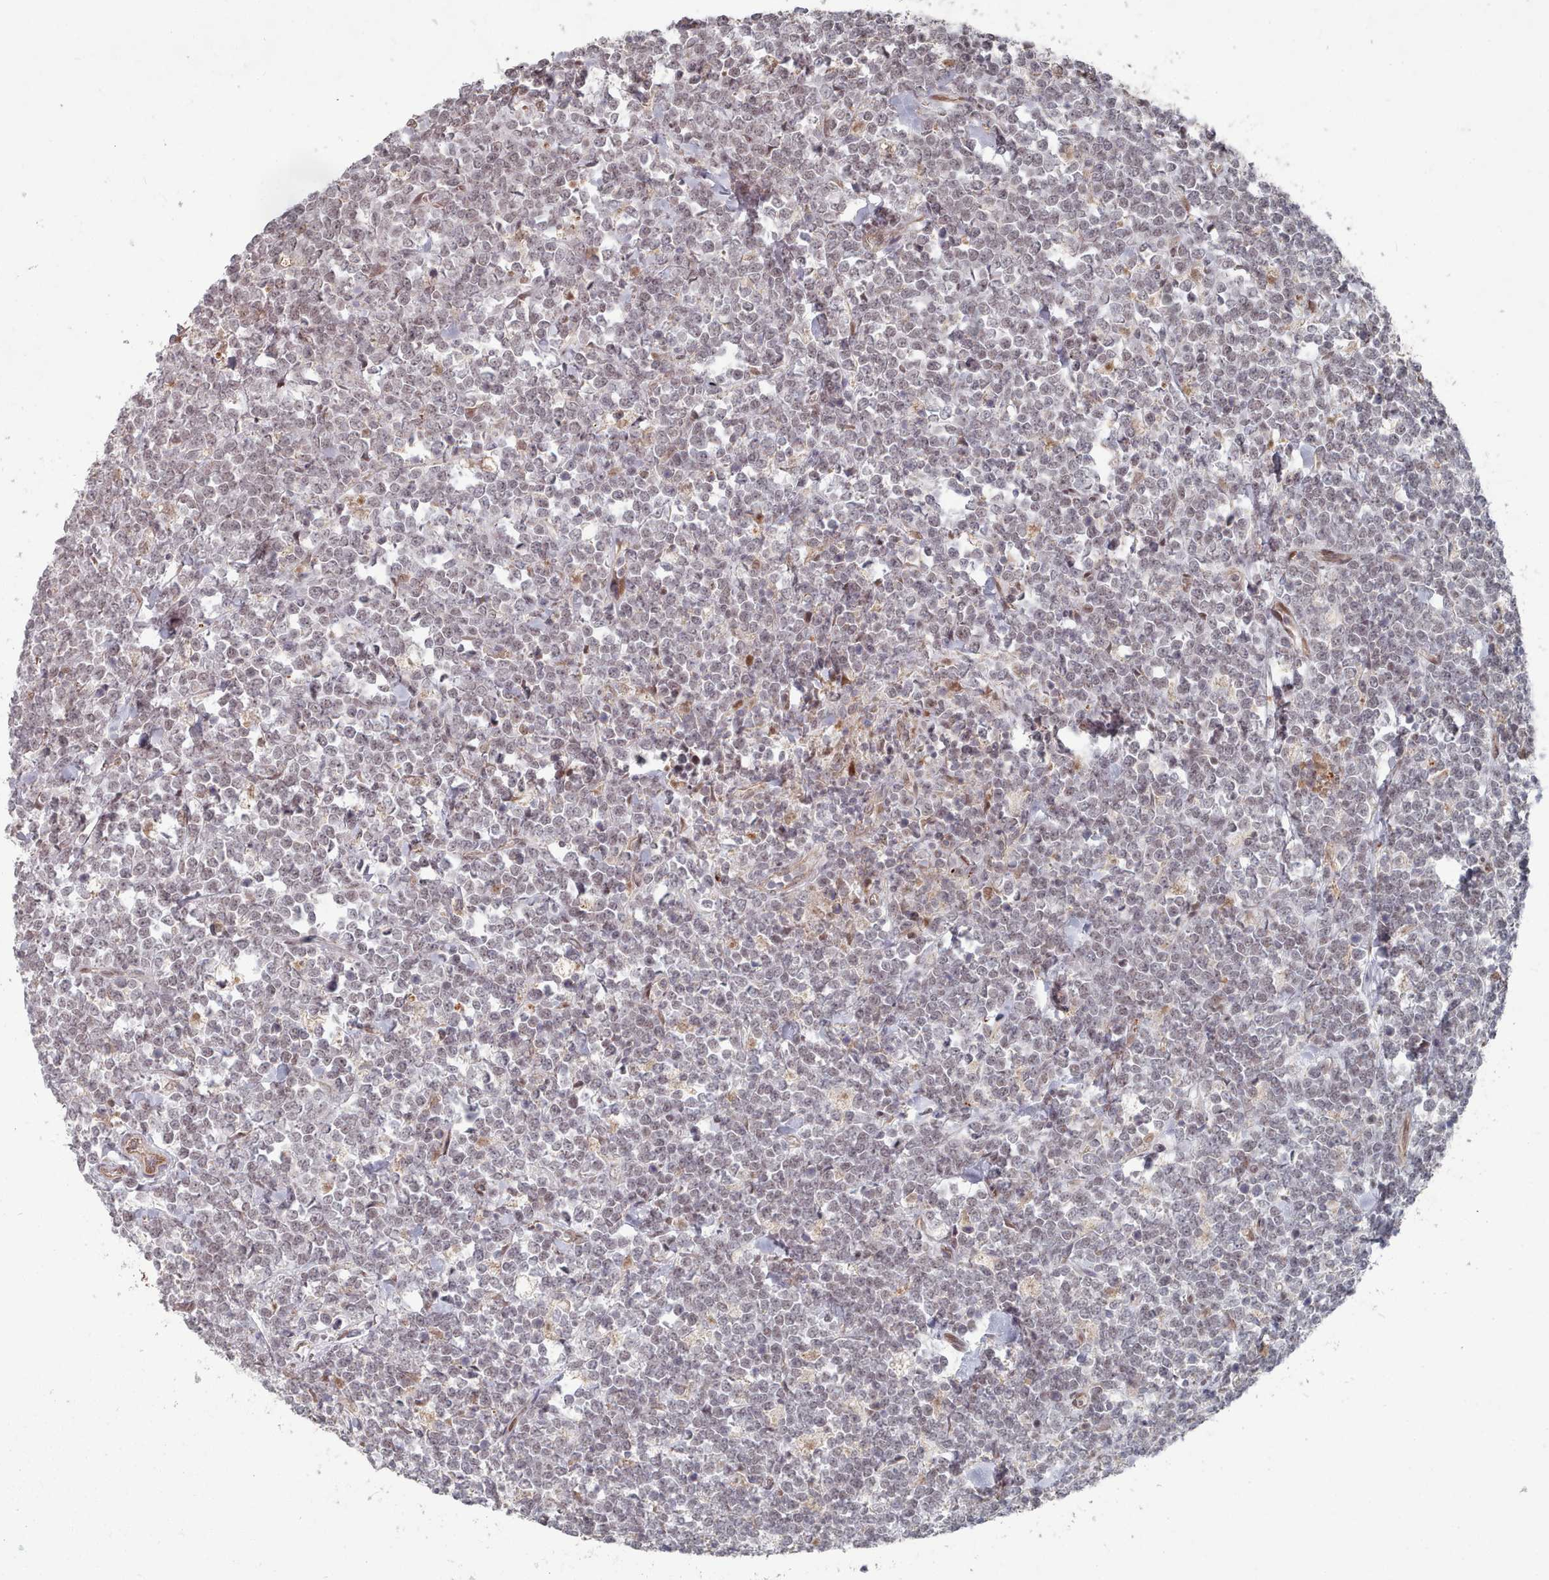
{"staining": {"intensity": "weak", "quantity": "25%-75%", "location": "nuclear"}, "tissue": "lymphoma", "cell_type": "Tumor cells", "image_type": "cancer", "snomed": [{"axis": "morphology", "description": "Malignant lymphoma, non-Hodgkin's type, High grade"}, {"axis": "topography", "description": "Small intestine"}, {"axis": "topography", "description": "Colon"}], "caption": "High-power microscopy captured an immunohistochemistry photomicrograph of lymphoma, revealing weak nuclear staining in about 25%-75% of tumor cells.", "gene": "CPSF4", "patient": {"sex": "male", "age": 8}}